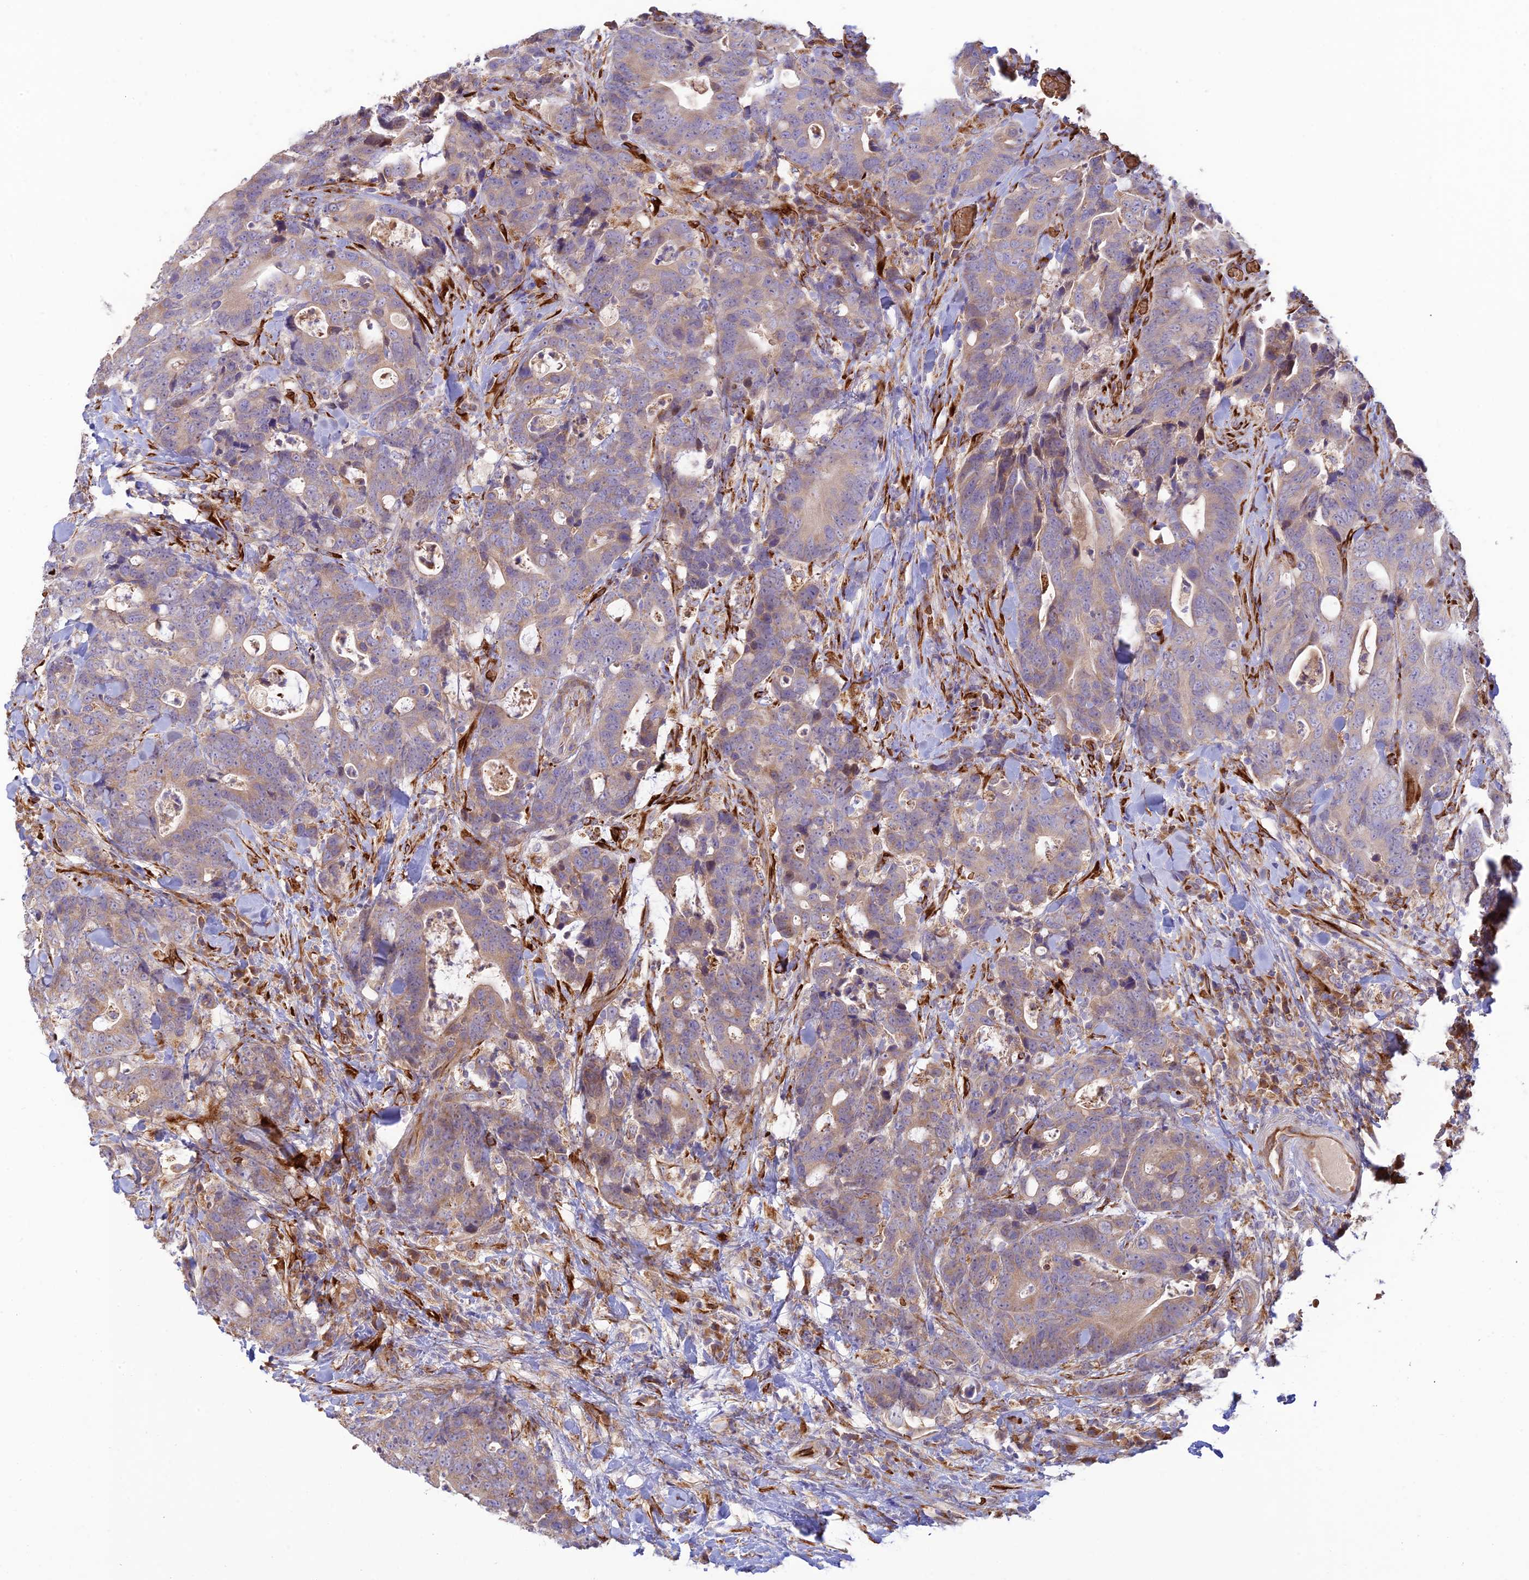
{"staining": {"intensity": "weak", "quantity": "25%-75%", "location": "cytoplasmic/membranous"}, "tissue": "colorectal cancer", "cell_type": "Tumor cells", "image_type": "cancer", "snomed": [{"axis": "morphology", "description": "Adenocarcinoma, NOS"}, {"axis": "topography", "description": "Colon"}], "caption": "This photomicrograph shows colorectal adenocarcinoma stained with immunohistochemistry (IHC) to label a protein in brown. The cytoplasmic/membranous of tumor cells show weak positivity for the protein. Nuclei are counter-stained blue.", "gene": "UFSP2", "patient": {"sex": "female", "age": 82}}